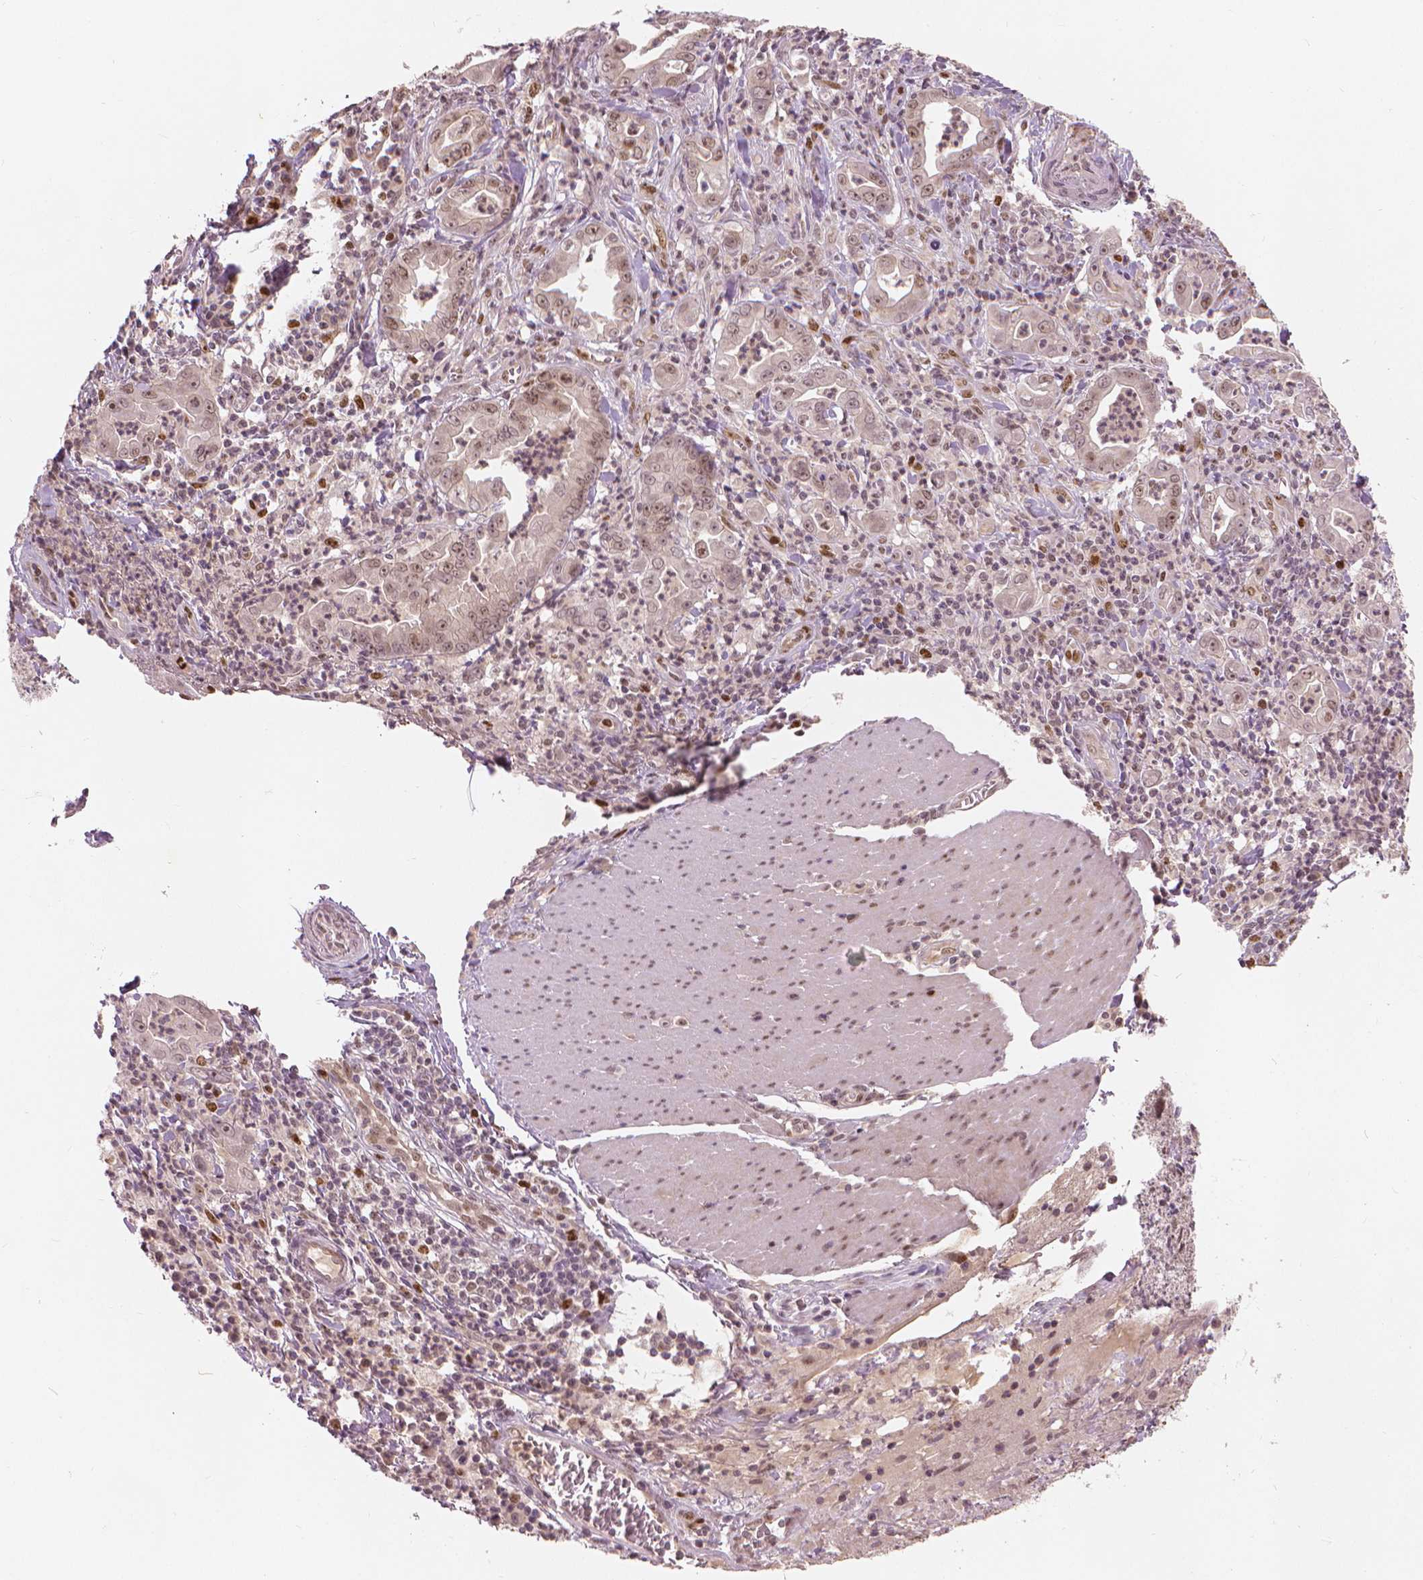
{"staining": {"intensity": "moderate", "quantity": "<25%", "location": "nuclear"}, "tissue": "stomach cancer", "cell_type": "Tumor cells", "image_type": "cancer", "snomed": [{"axis": "morphology", "description": "Adenocarcinoma, NOS"}, {"axis": "topography", "description": "Stomach, upper"}], "caption": "Moderate nuclear positivity for a protein is identified in approximately <25% of tumor cells of stomach adenocarcinoma using immunohistochemistry.", "gene": "NSD2", "patient": {"sex": "female", "age": 79}}